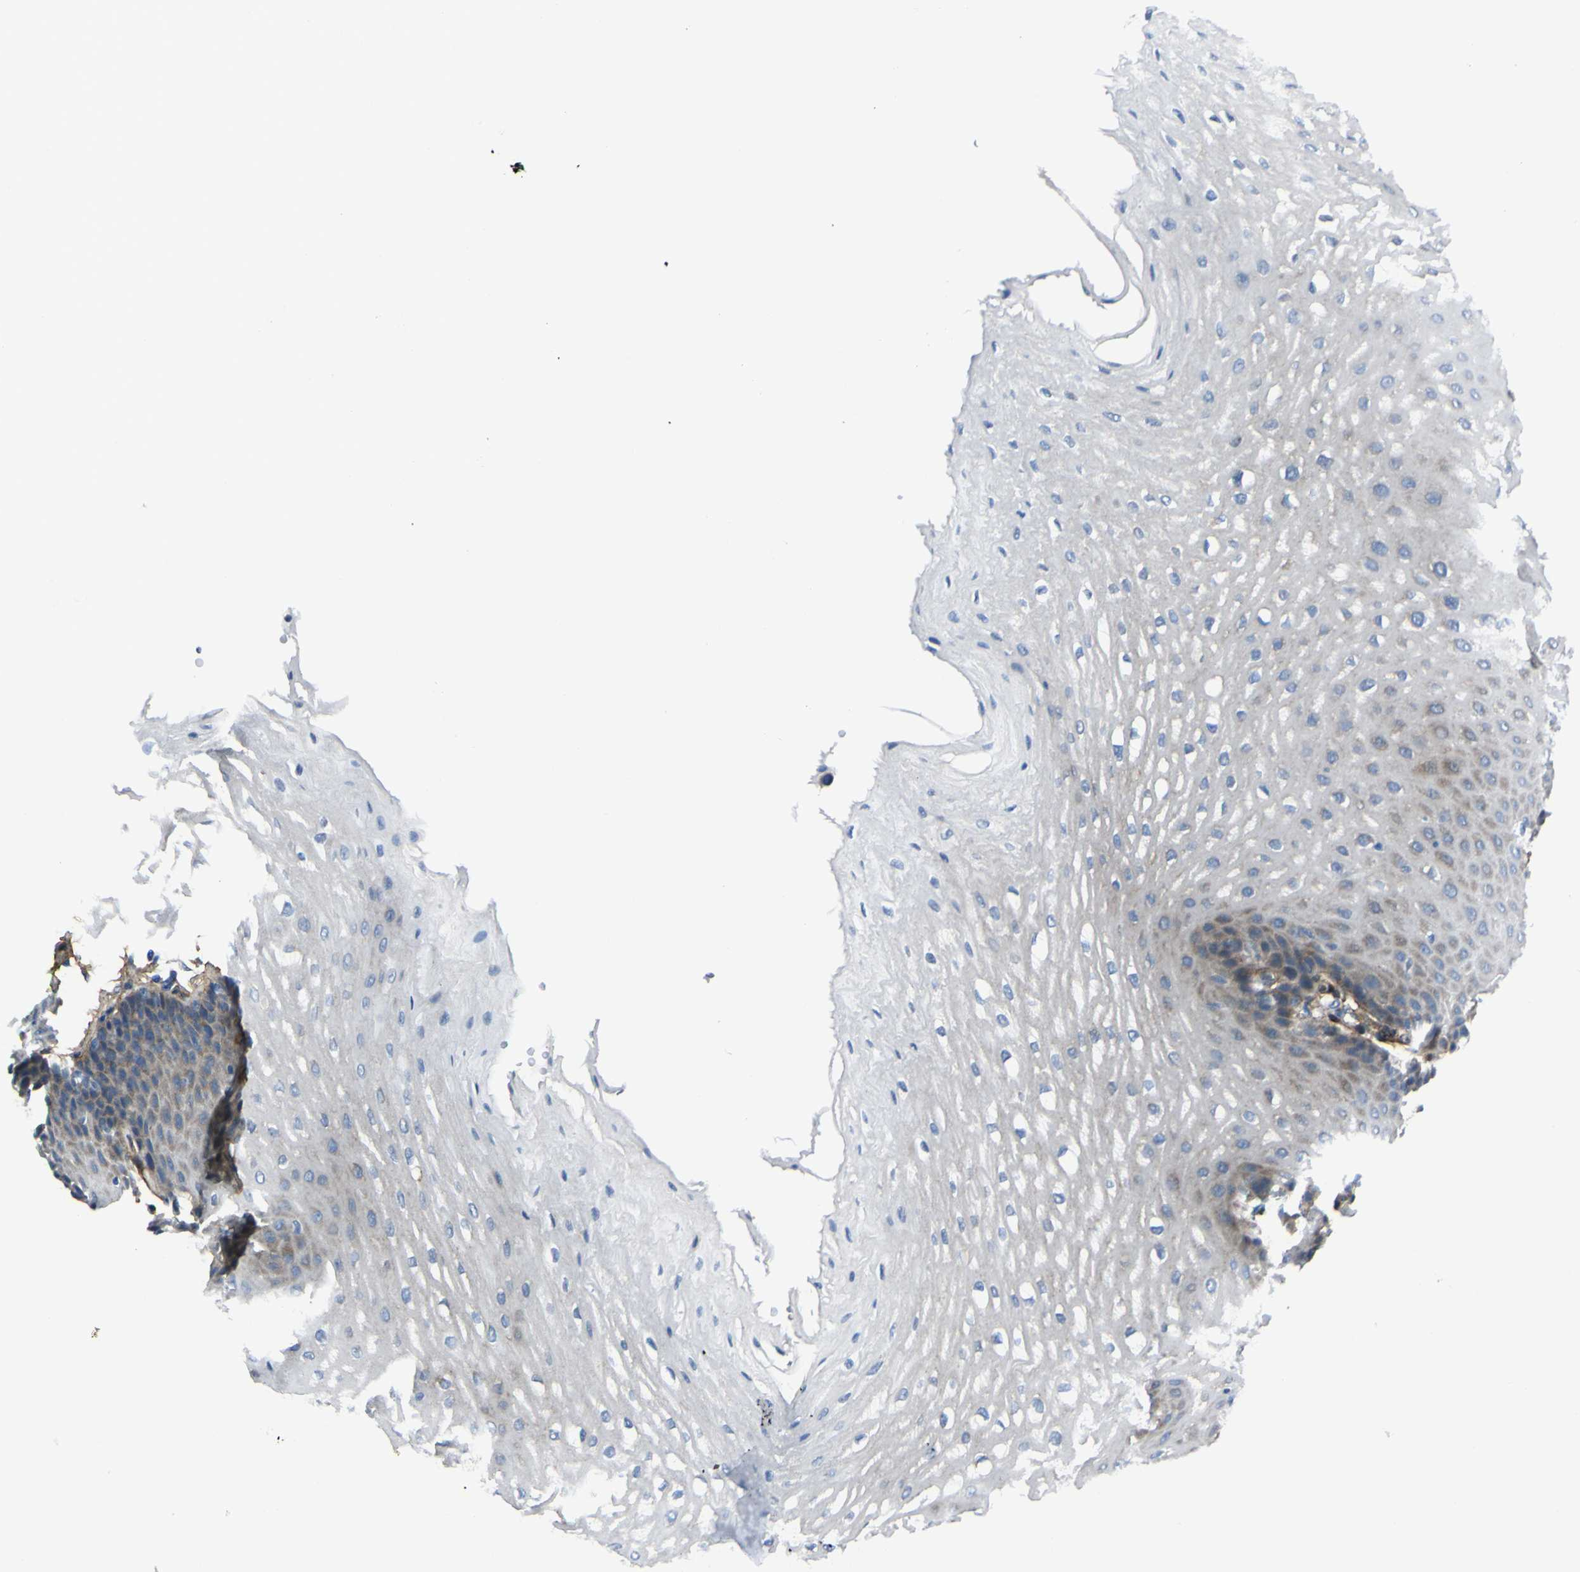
{"staining": {"intensity": "moderate", "quantity": "<25%", "location": "cytoplasmic/membranous"}, "tissue": "esophagus", "cell_type": "Squamous epithelial cells", "image_type": "normal", "snomed": [{"axis": "morphology", "description": "Normal tissue, NOS"}, {"axis": "topography", "description": "Esophagus"}], "caption": "Unremarkable esophagus demonstrates moderate cytoplasmic/membranous expression in approximately <25% of squamous epithelial cells, visualized by immunohistochemistry.", "gene": "LRRN1", "patient": {"sex": "male", "age": 54}}